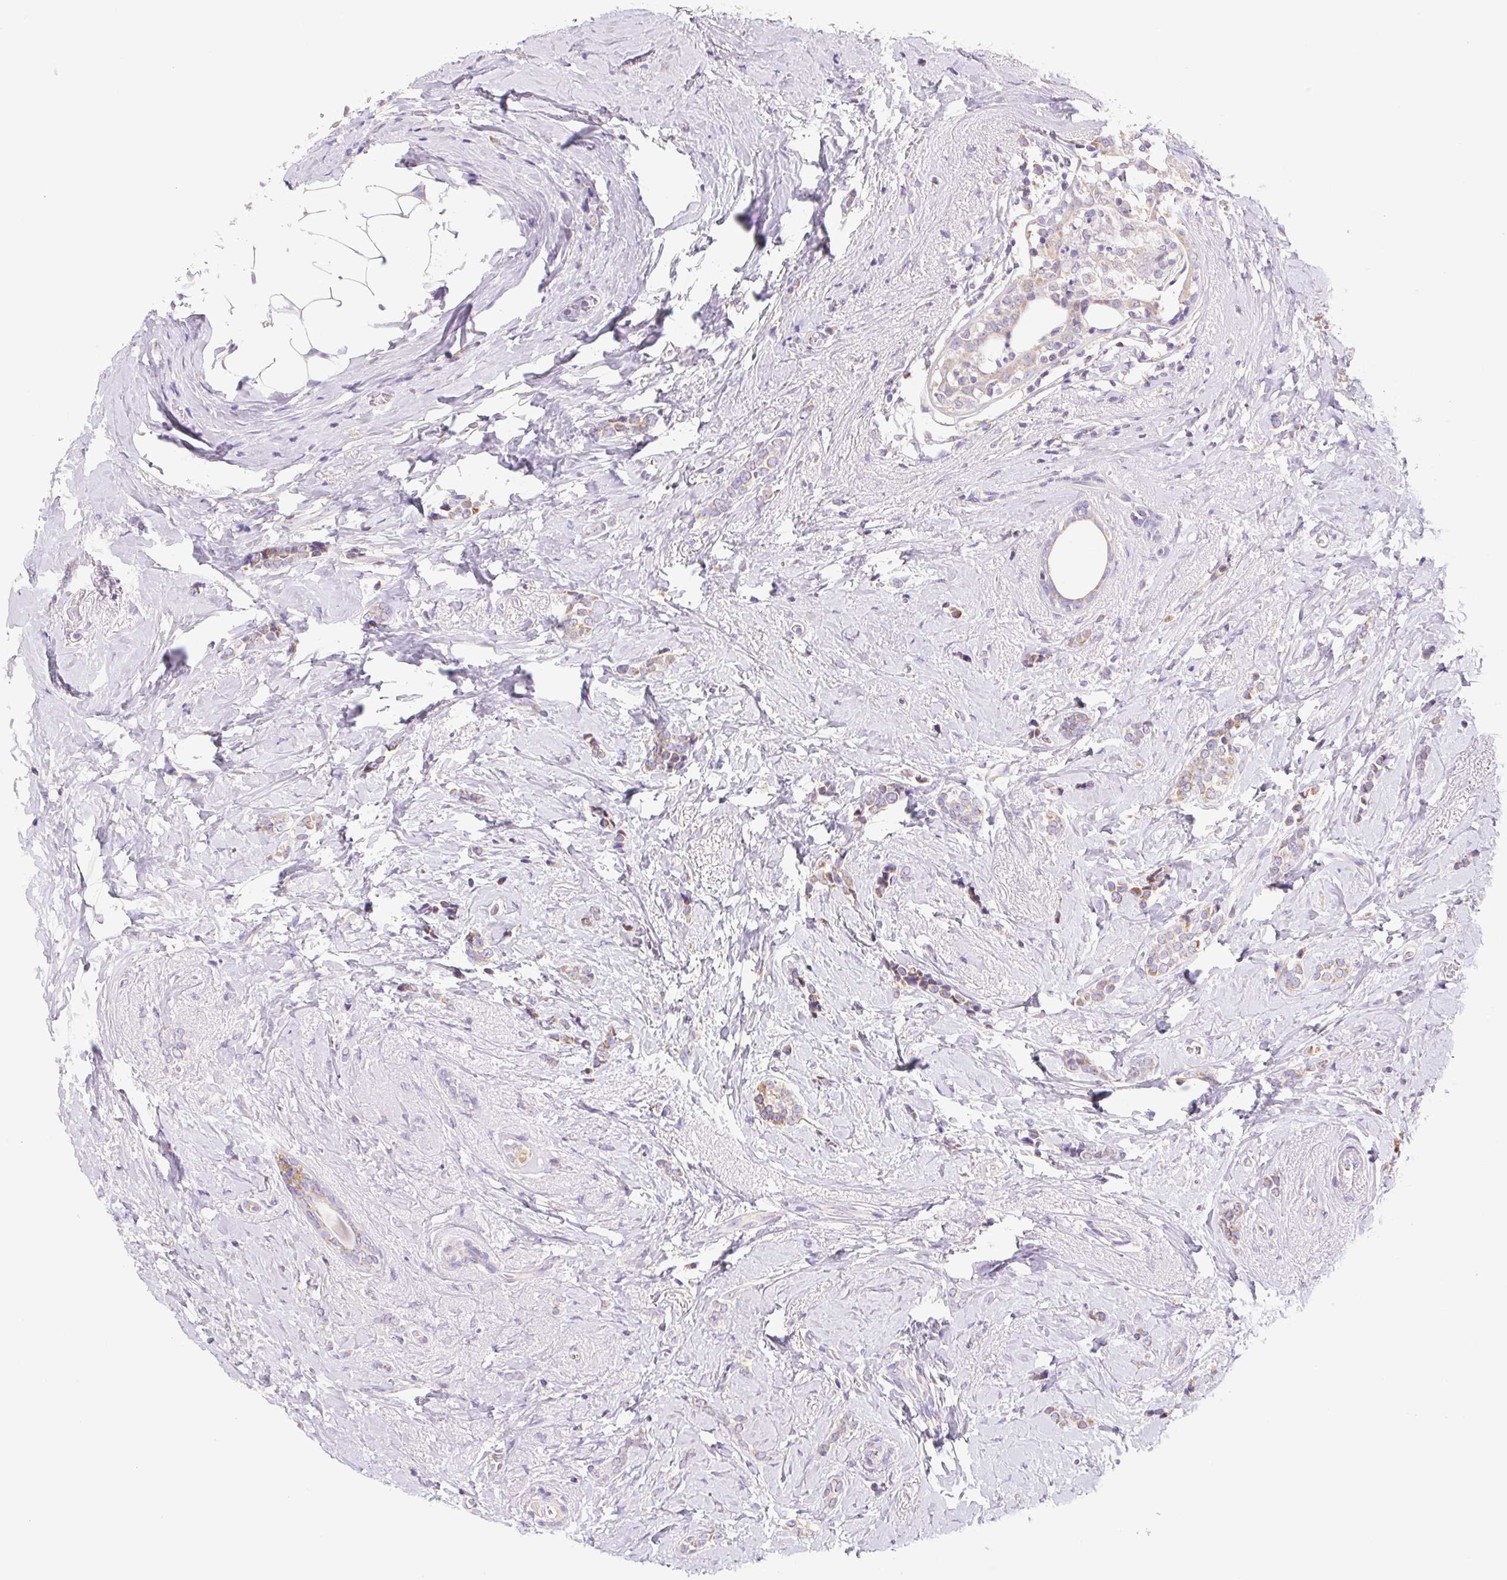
{"staining": {"intensity": "weak", "quantity": "<25%", "location": "cytoplasmic/membranous"}, "tissue": "breast cancer", "cell_type": "Tumor cells", "image_type": "cancer", "snomed": [{"axis": "morphology", "description": "Normal tissue, NOS"}, {"axis": "morphology", "description": "Duct carcinoma"}, {"axis": "topography", "description": "Breast"}], "caption": "An immunohistochemistry (IHC) micrograph of infiltrating ductal carcinoma (breast) is shown. There is no staining in tumor cells of infiltrating ductal carcinoma (breast).", "gene": "FKBP6", "patient": {"sex": "female", "age": 77}}